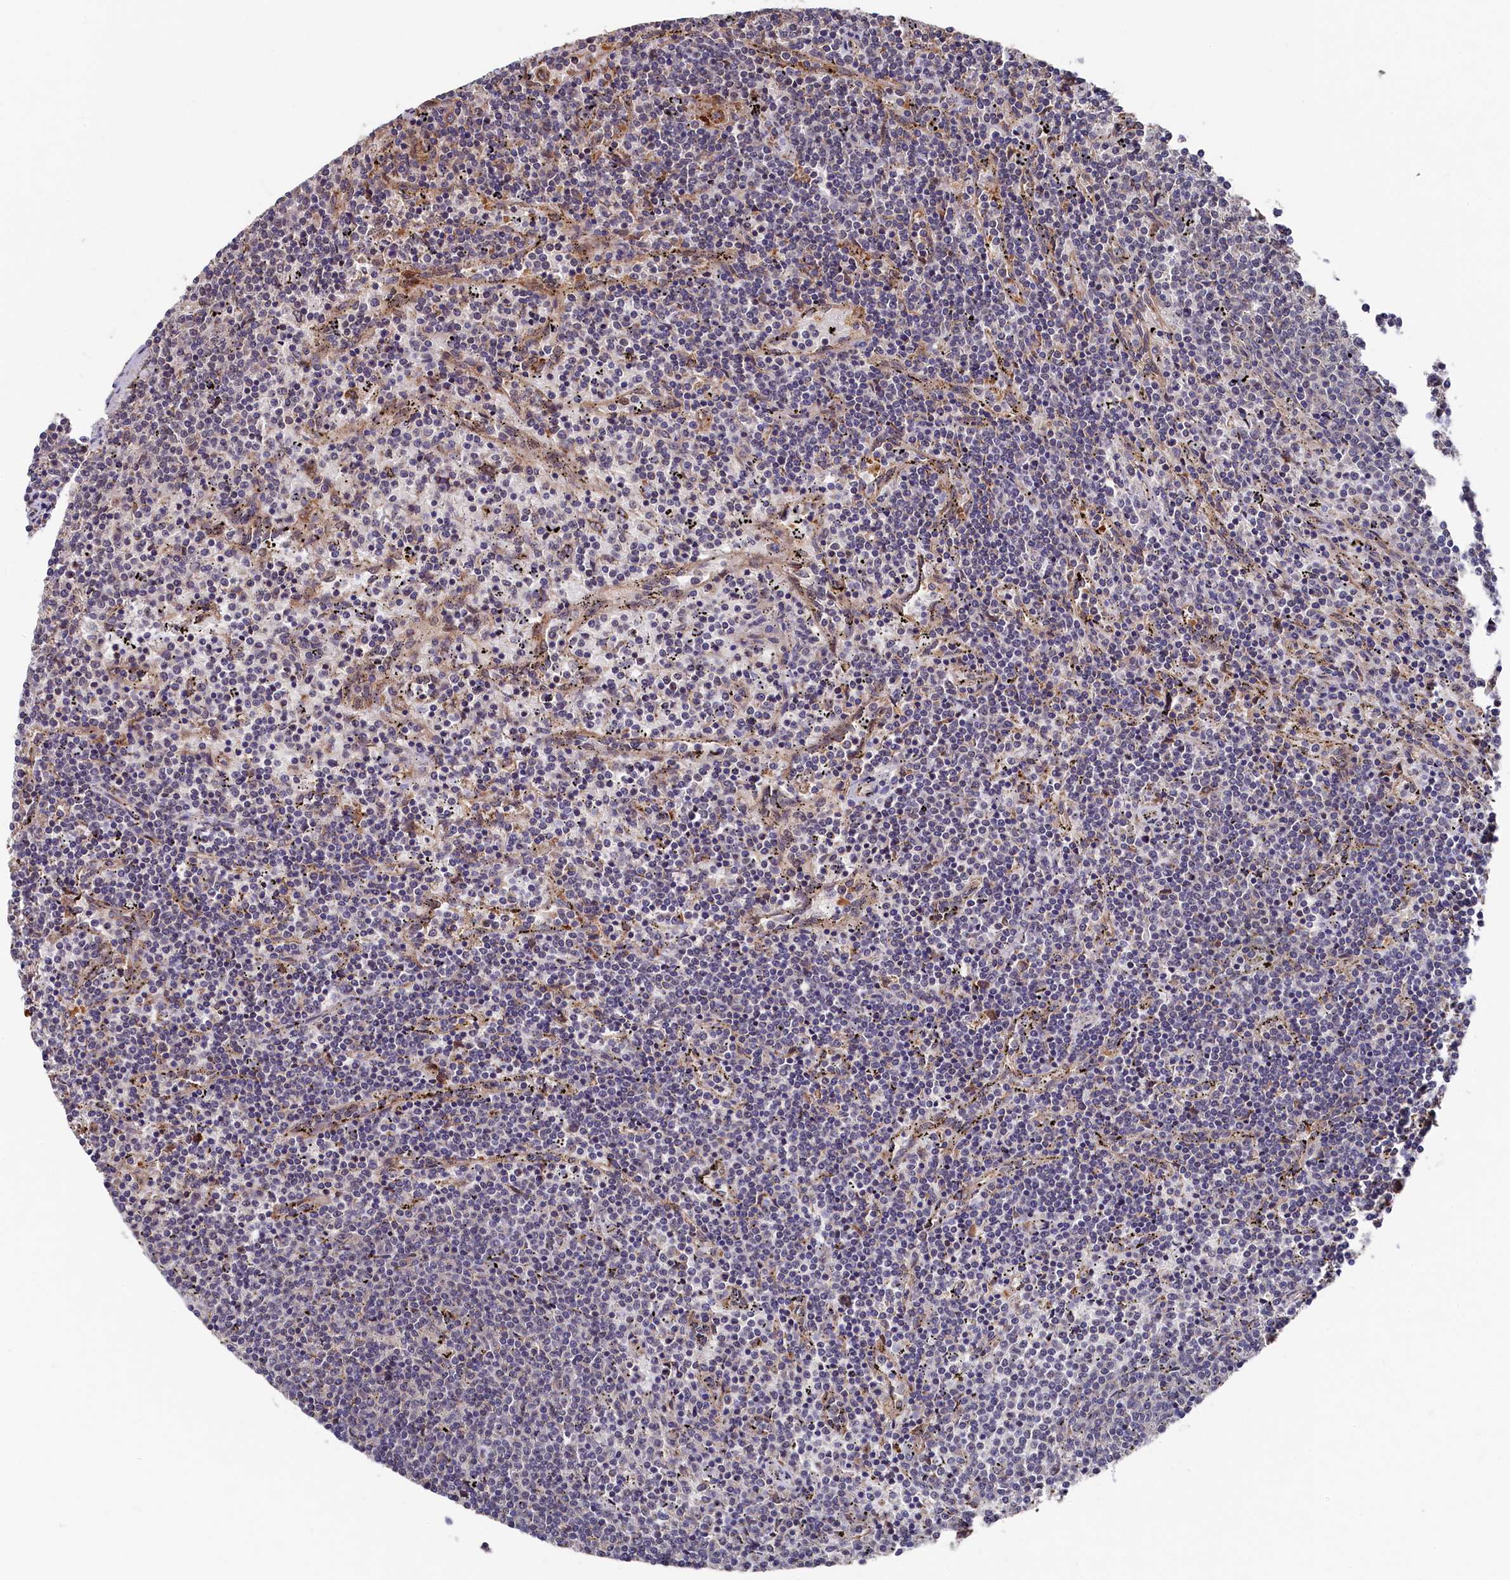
{"staining": {"intensity": "negative", "quantity": "none", "location": "none"}, "tissue": "lymphoma", "cell_type": "Tumor cells", "image_type": "cancer", "snomed": [{"axis": "morphology", "description": "Malignant lymphoma, non-Hodgkin's type, Low grade"}, {"axis": "topography", "description": "Spleen"}], "caption": "An immunohistochemistry histopathology image of low-grade malignant lymphoma, non-Hodgkin's type is shown. There is no staining in tumor cells of low-grade malignant lymphoma, non-Hodgkin's type.", "gene": "SLC12A4", "patient": {"sex": "female", "age": 50}}